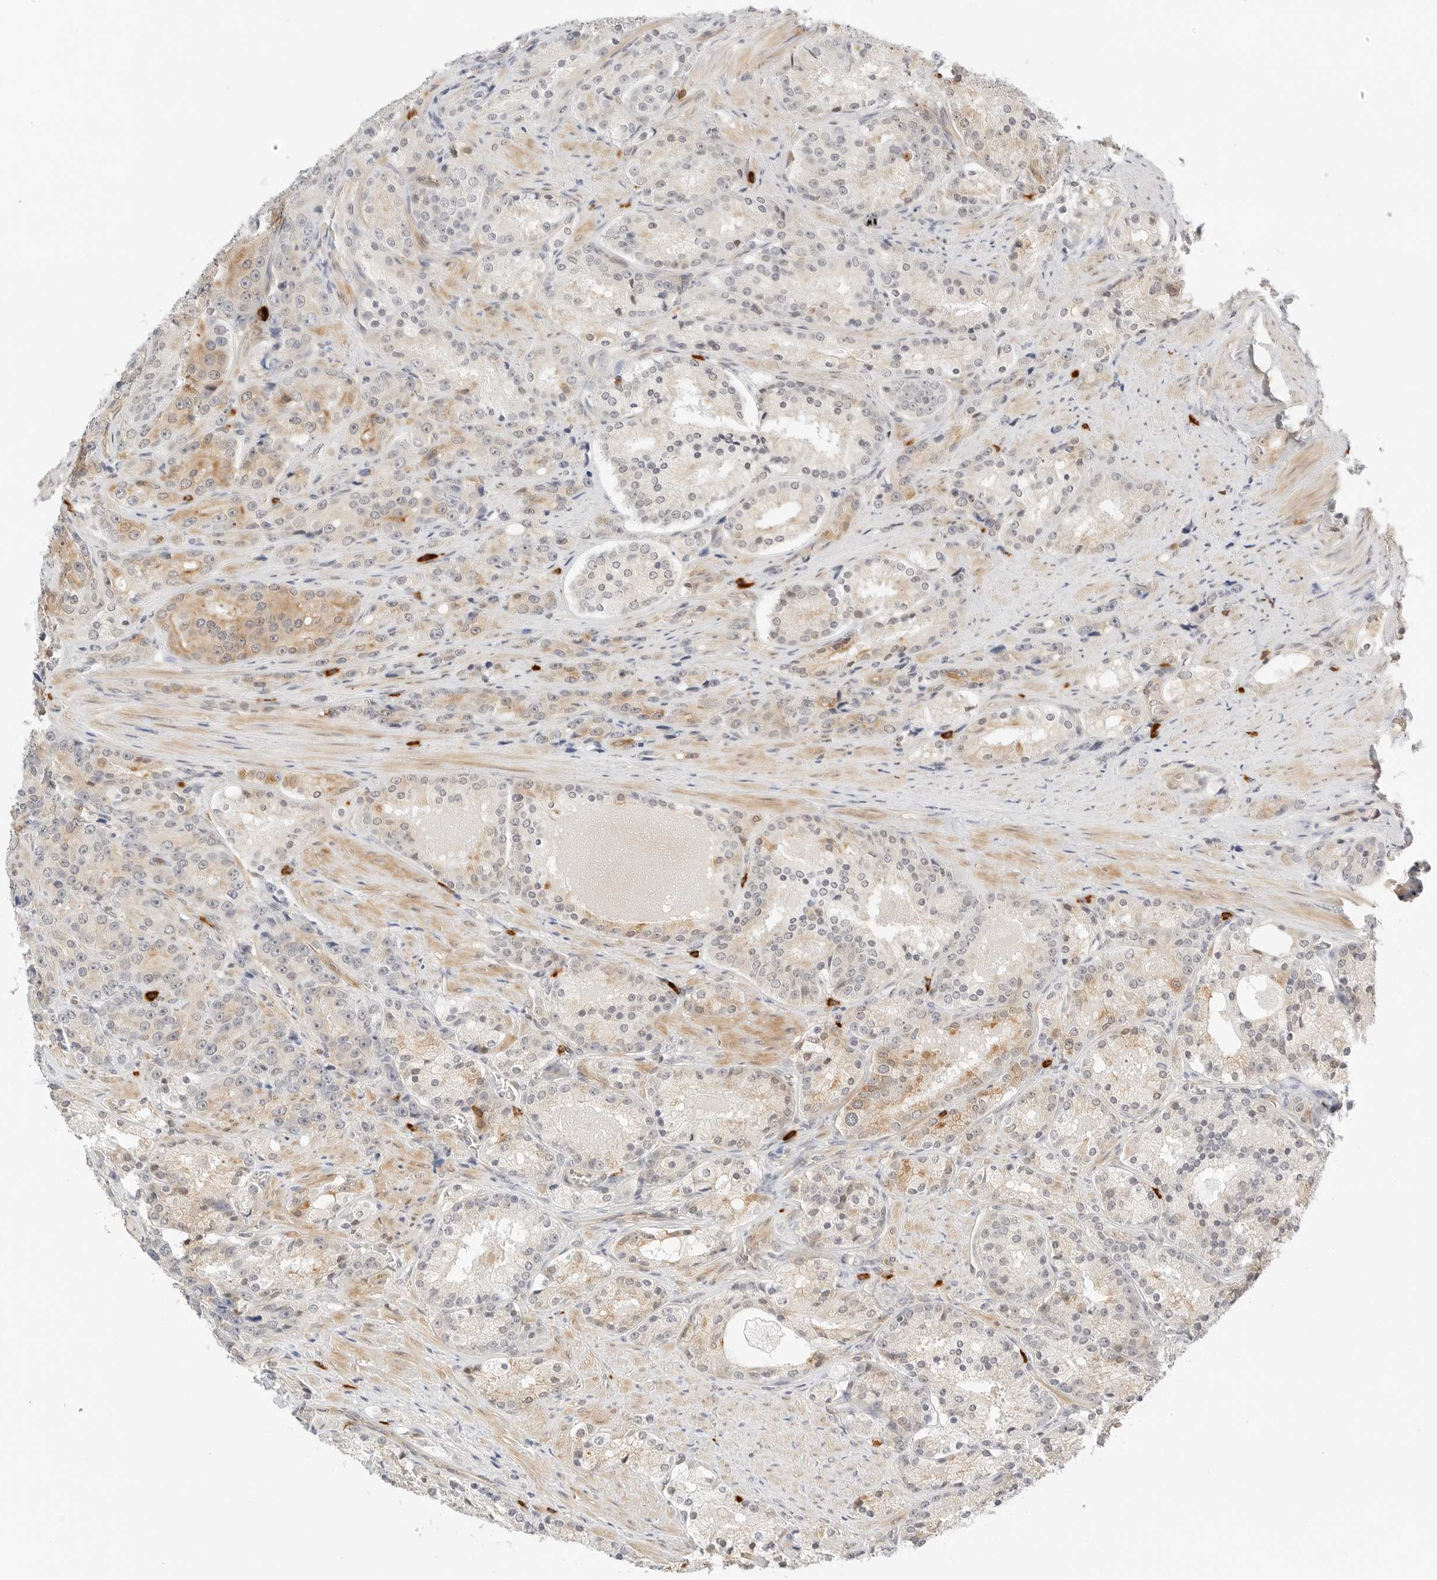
{"staining": {"intensity": "moderate", "quantity": "<25%", "location": "cytoplasmic/membranous"}, "tissue": "prostate cancer", "cell_type": "Tumor cells", "image_type": "cancer", "snomed": [{"axis": "morphology", "description": "Adenocarcinoma, High grade"}, {"axis": "topography", "description": "Prostate"}], "caption": "About <25% of tumor cells in human adenocarcinoma (high-grade) (prostate) show moderate cytoplasmic/membranous protein expression as visualized by brown immunohistochemical staining.", "gene": "TEKT2", "patient": {"sex": "male", "age": 60}}